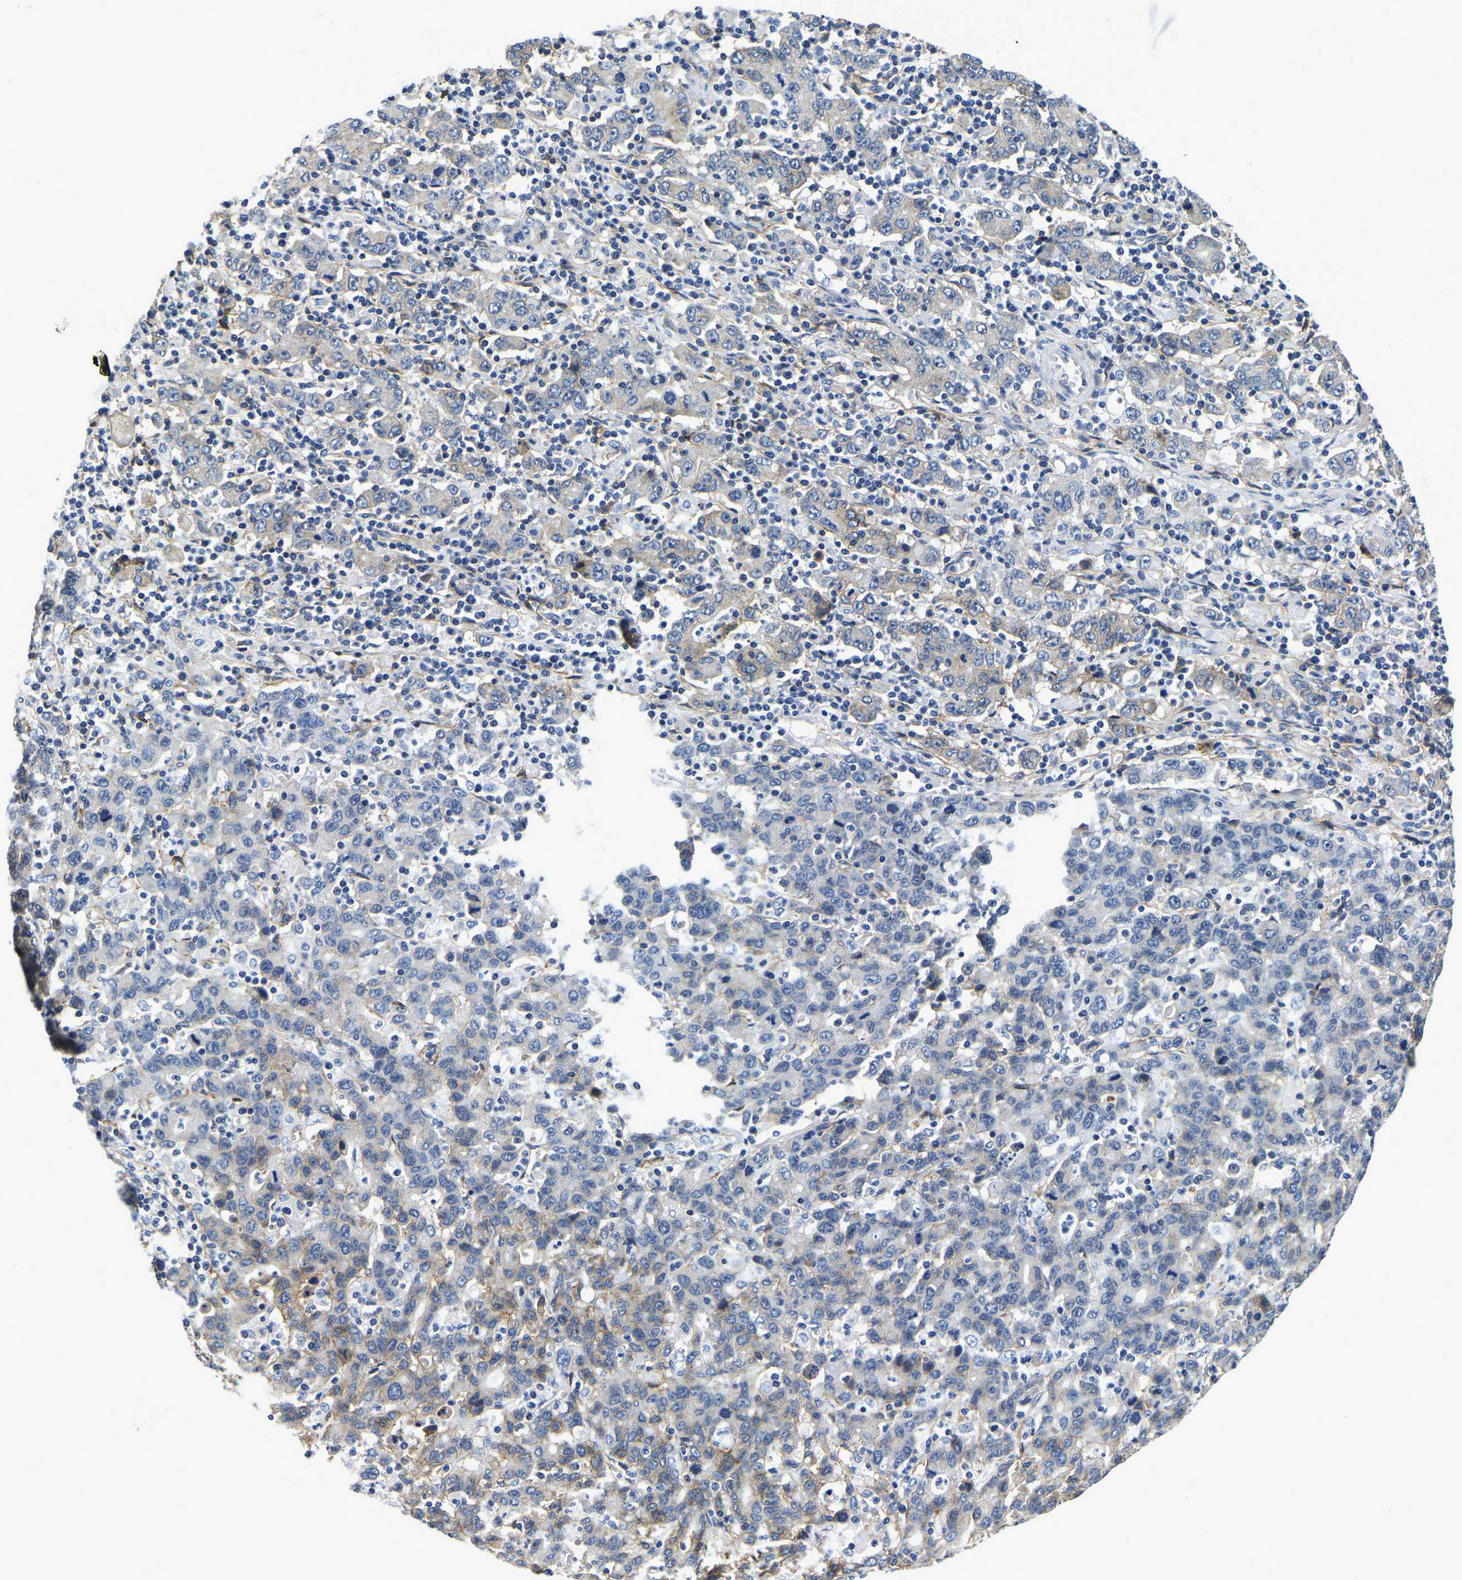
{"staining": {"intensity": "moderate", "quantity": "<25%", "location": "cytoplasmic/membranous"}, "tissue": "stomach cancer", "cell_type": "Tumor cells", "image_type": "cancer", "snomed": [{"axis": "morphology", "description": "Adenocarcinoma, NOS"}, {"axis": "topography", "description": "Stomach, upper"}], "caption": "High-power microscopy captured an immunohistochemistry (IHC) histopathology image of stomach adenocarcinoma, revealing moderate cytoplasmic/membranous positivity in approximately <25% of tumor cells.", "gene": "ITGA2", "patient": {"sex": "male", "age": 69}}